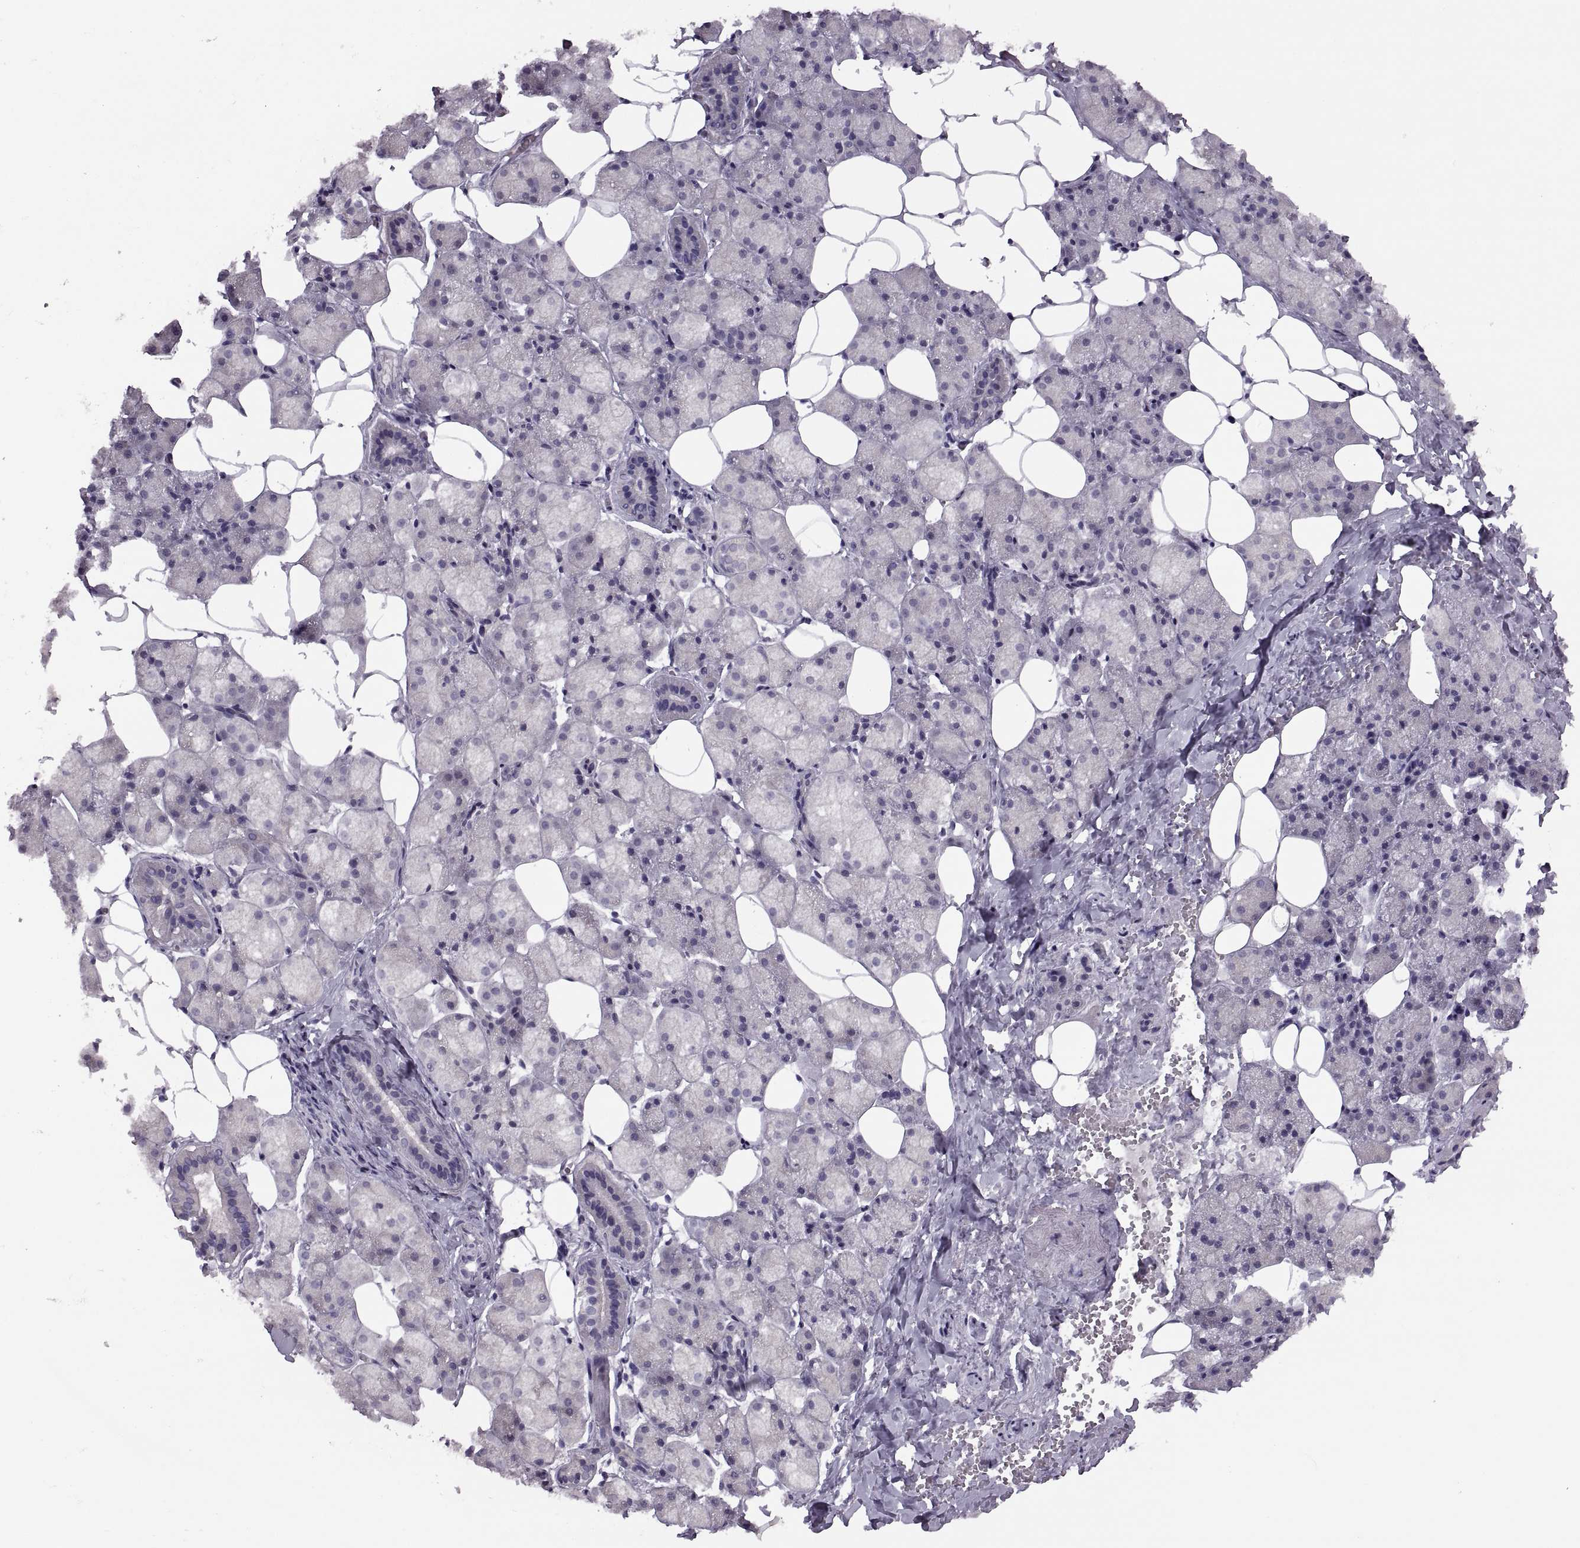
{"staining": {"intensity": "negative", "quantity": "none", "location": "none"}, "tissue": "salivary gland", "cell_type": "Glandular cells", "image_type": "normal", "snomed": [{"axis": "morphology", "description": "Normal tissue, NOS"}, {"axis": "topography", "description": "Salivary gland"}], "caption": "Immunohistochemical staining of unremarkable salivary gland reveals no significant staining in glandular cells. (DAB (3,3'-diaminobenzidine) IHC with hematoxylin counter stain).", "gene": "H2AP", "patient": {"sex": "male", "age": 38}}